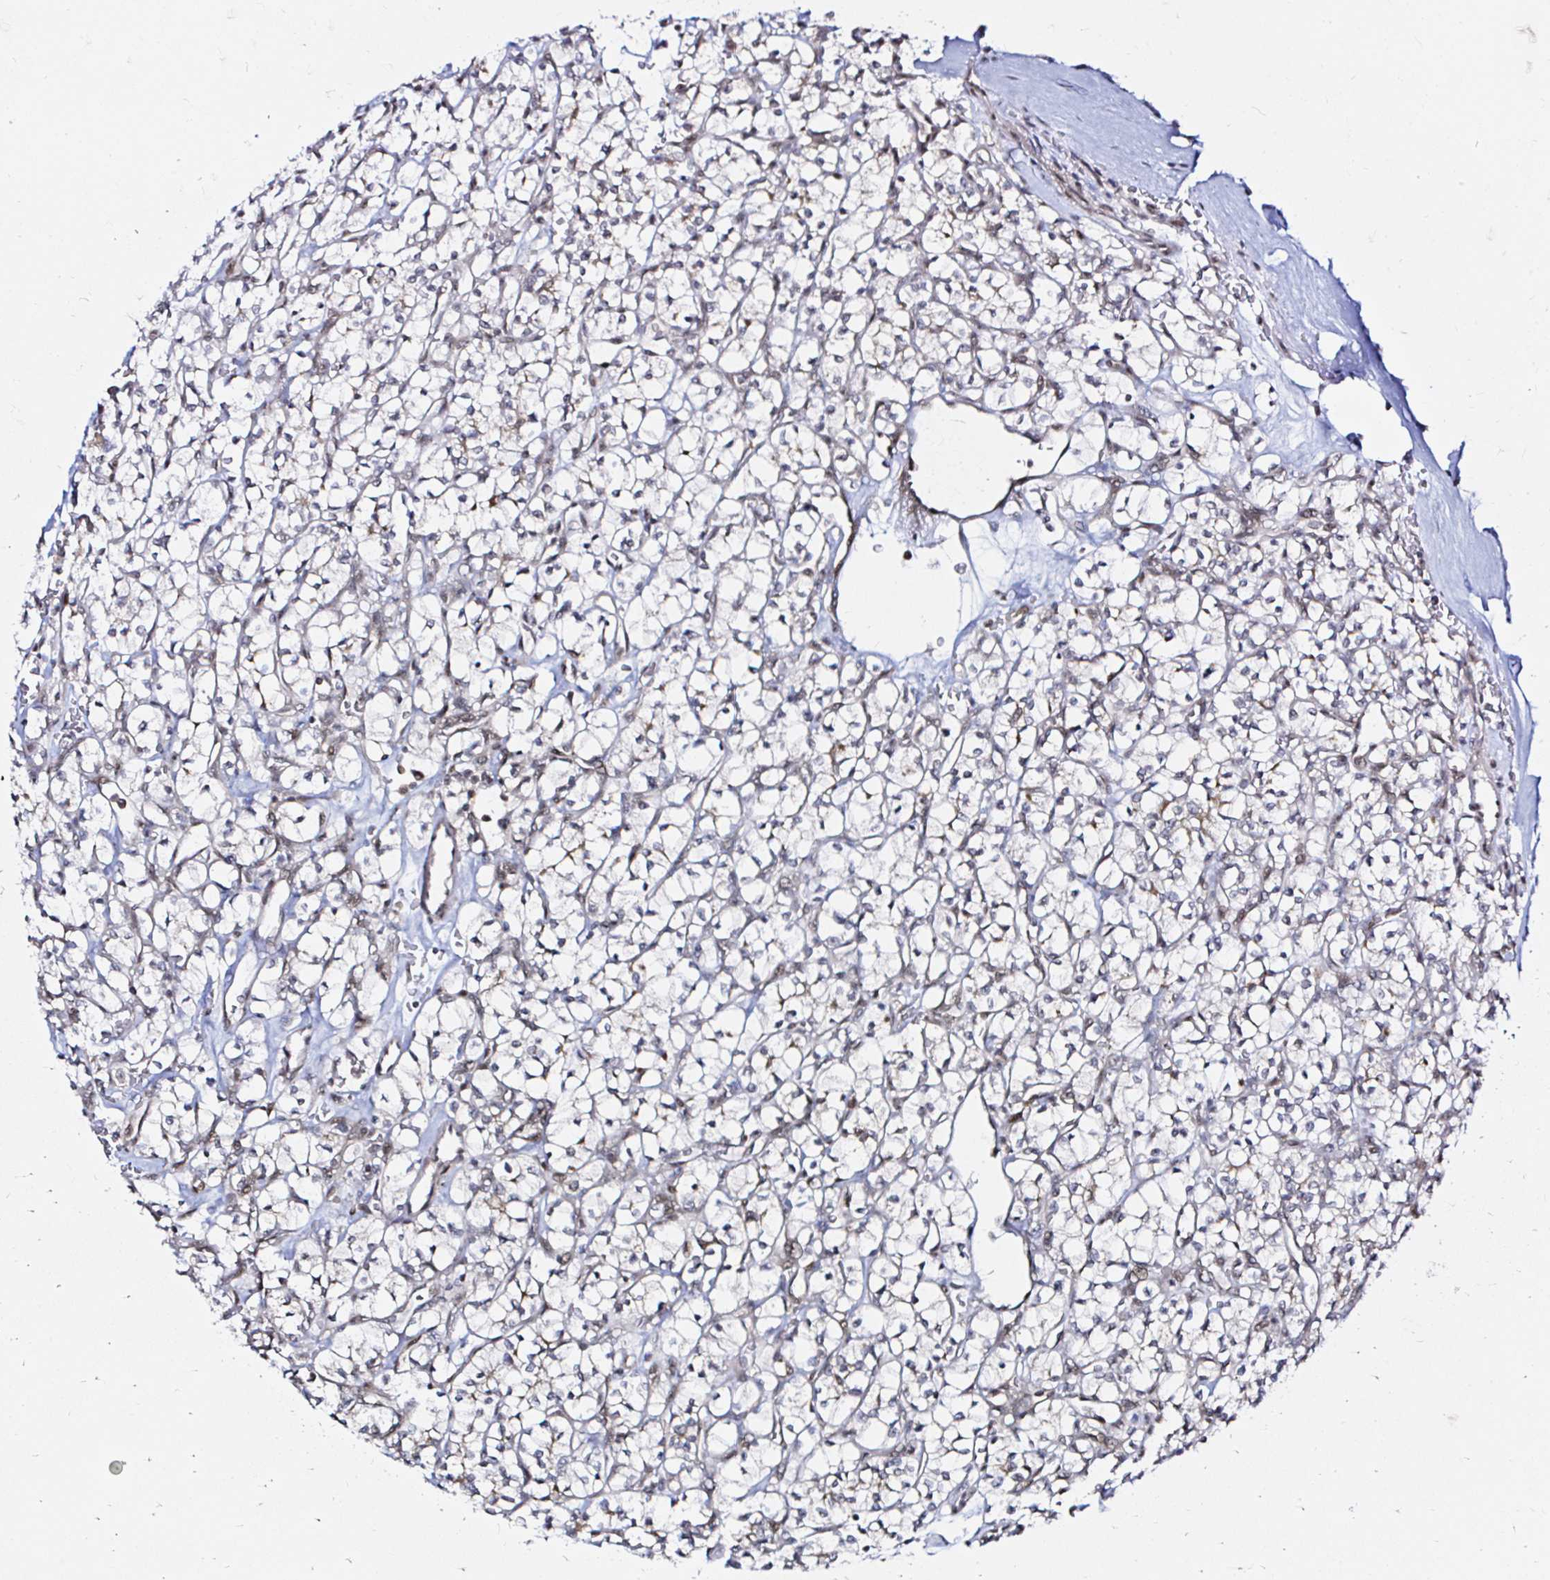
{"staining": {"intensity": "negative", "quantity": "none", "location": "none"}, "tissue": "renal cancer", "cell_type": "Tumor cells", "image_type": "cancer", "snomed": [{"axis": "morphology", "description": "Adenocarcinoma, NOS"}, {"axis": "topography", "description": "Kidney"}], "caption": "High magnification brightfield microscopy of renal adenocarcinoma stained with DAB (3,3'-diaminobenzidine) (brown) and counterstained with hematoxylin (blue): tumor cells show no significant staining. Nuclei are stained in blue.", "gene": "SNRPC", "patient": {"sex": "female", "age": 64}}